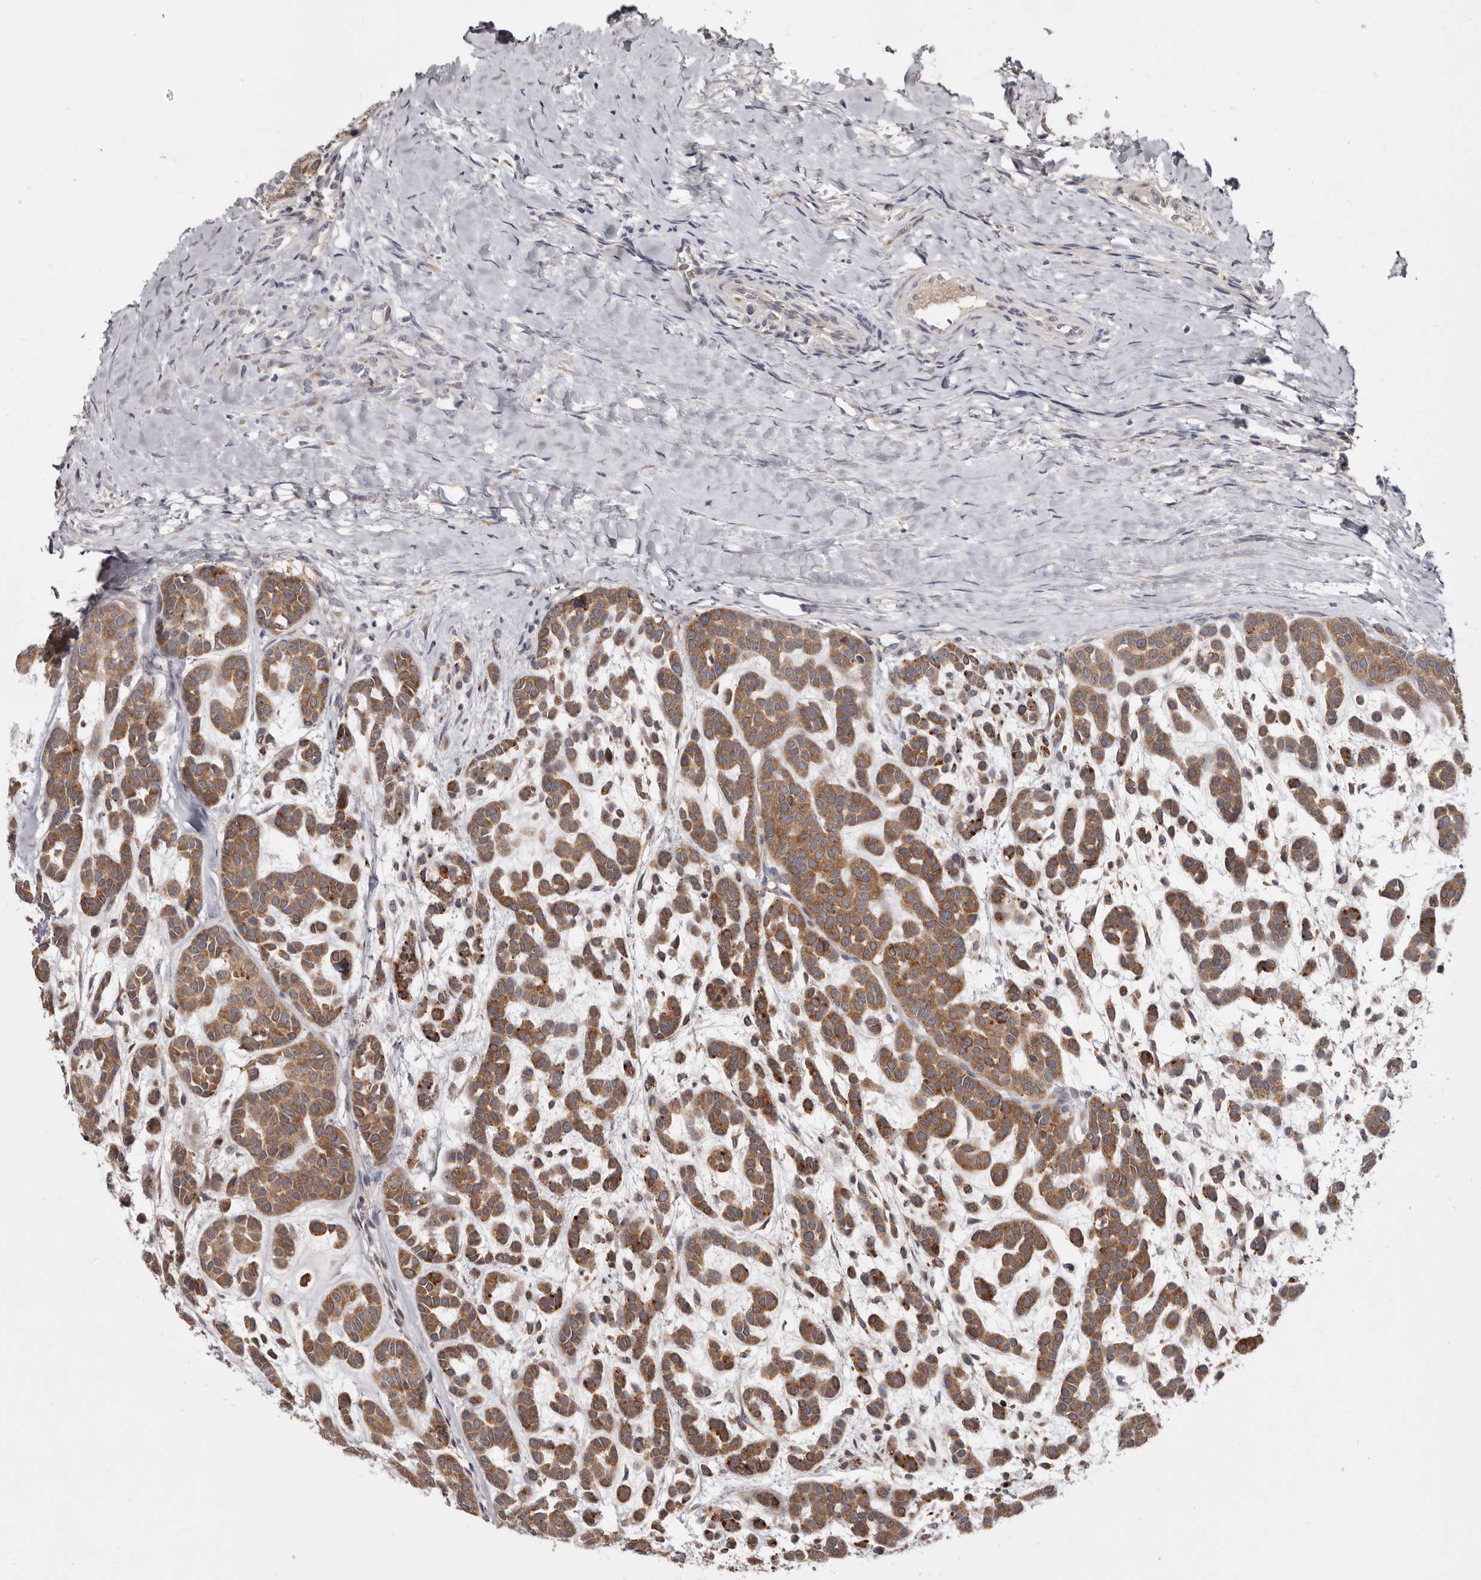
{"staining": {"intensity": "moderate", "quantity": ">75%", "location": "cytoplasmic/membranous"}, "tissue": "head and neck cancer", "cell_type": "Tumor cells", "image_type": "cancer", "snomed": [{"axis": "morphology", "description": "Adenocarcinoma, NOS"}, {"axis": "morphology", "description": "Adenoma, NOS"}, {"axis": "topography", "description": "Head-Neck"}], "caption": "DAB (3,3'-diaminobenzidine) immunohistochemical staining of adenocarcinoma (head and neck) reveals moderate cytoplasmic/membranous protein positivity in approximately >75% of tumor cells.", "gene": "NENF", "patient": {"sex": "female", "age": 55}}